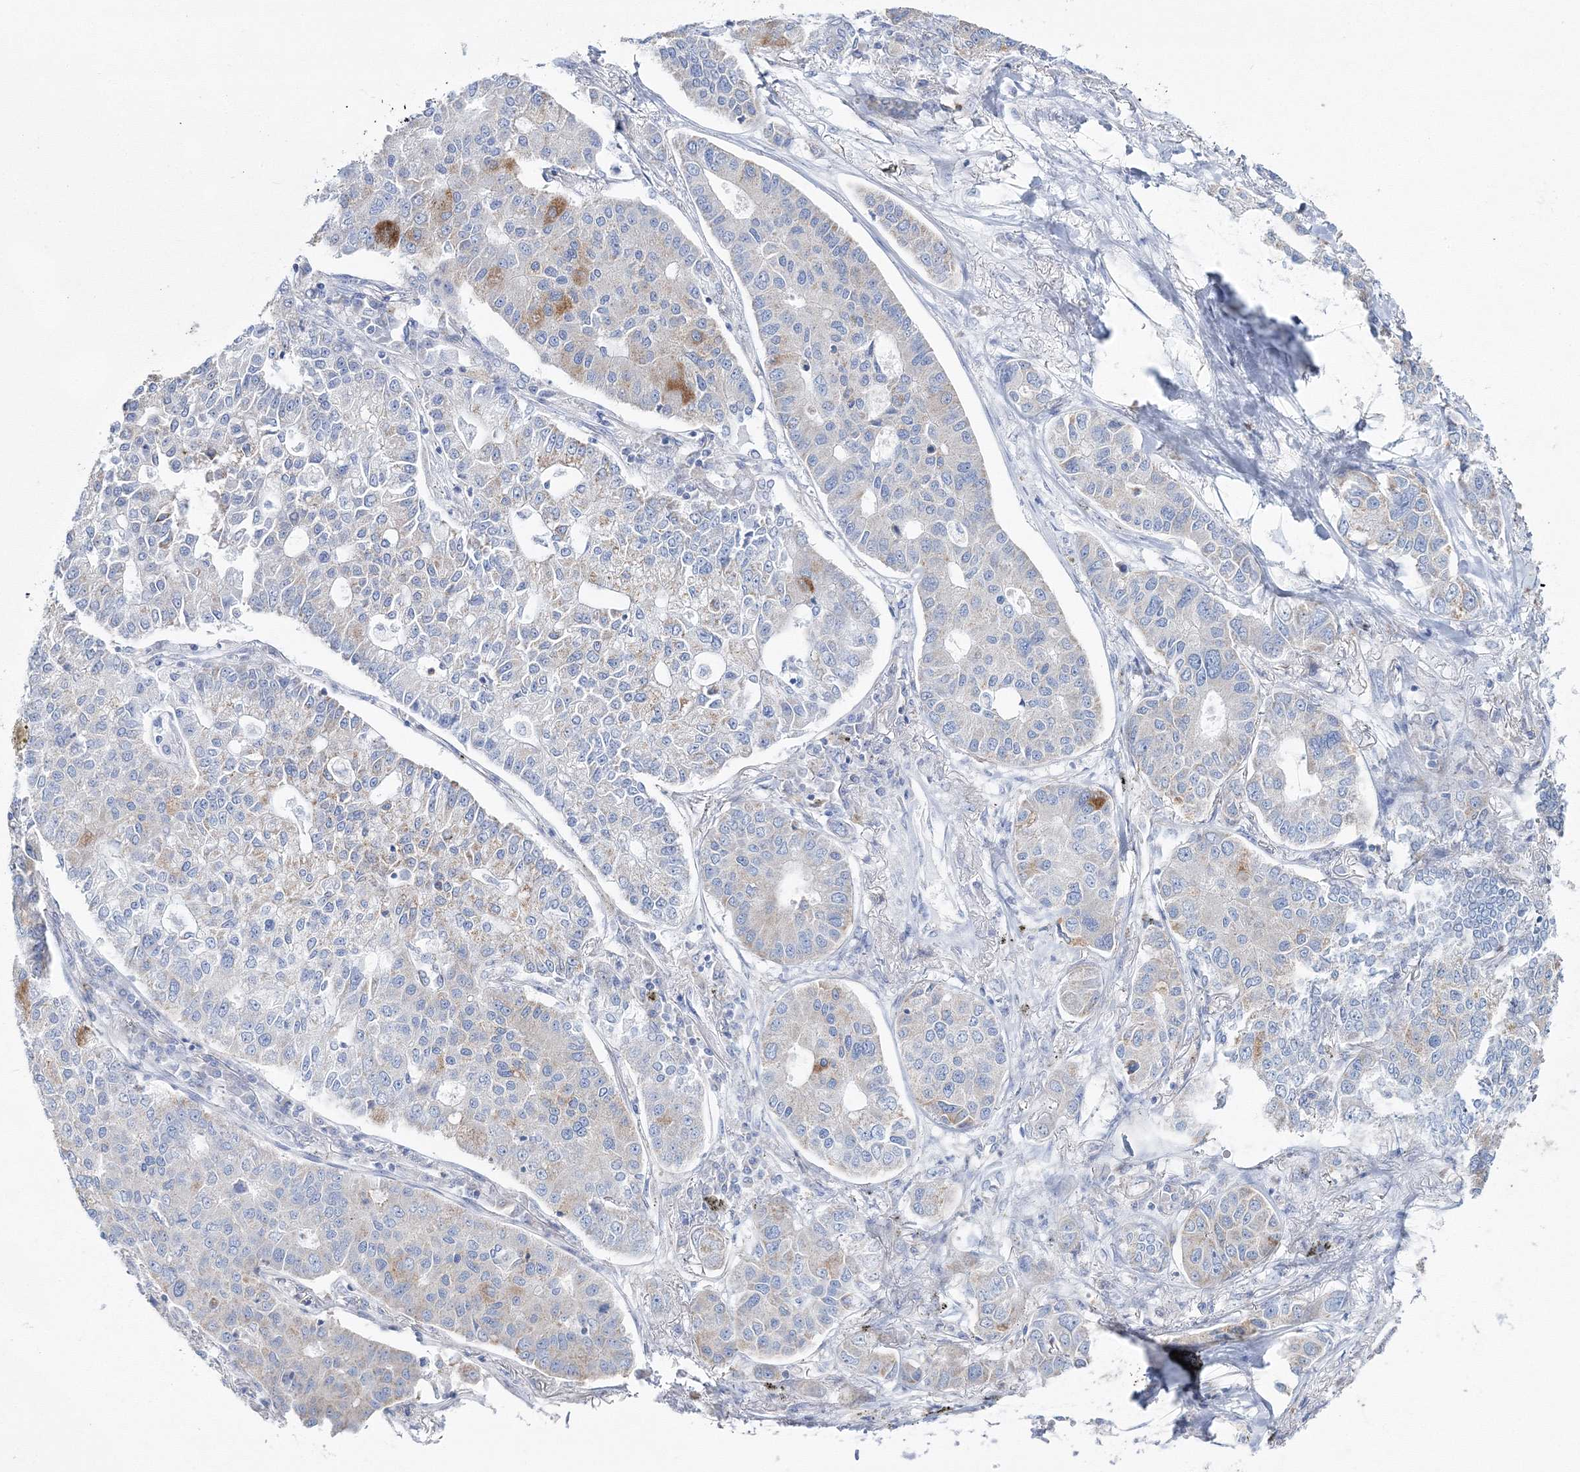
{"staining": {"intensity": "moderate", "quantity": "<25%", "location": "cytoplasmic/membranous"}, "tissue": "lung cancer", "cell_type": "Tumor cells", "image_type": "cancer", "snomed": [{"axis": "morphology", "description": "Adenocarcinoma, NOS"}, {"axis": "topography", "description": "Lung"}], "caption": "Tumor cells show low levels of moderate cytoplasmic/membranous expression in about <25% of cells in lung cancer. Using DAB (brown) and hematoxylin (blue) stains, captured at high magnification using brightfield microscopy.", "gene": "HIBCH", "patient": {"sex": "male", "age": 49}}